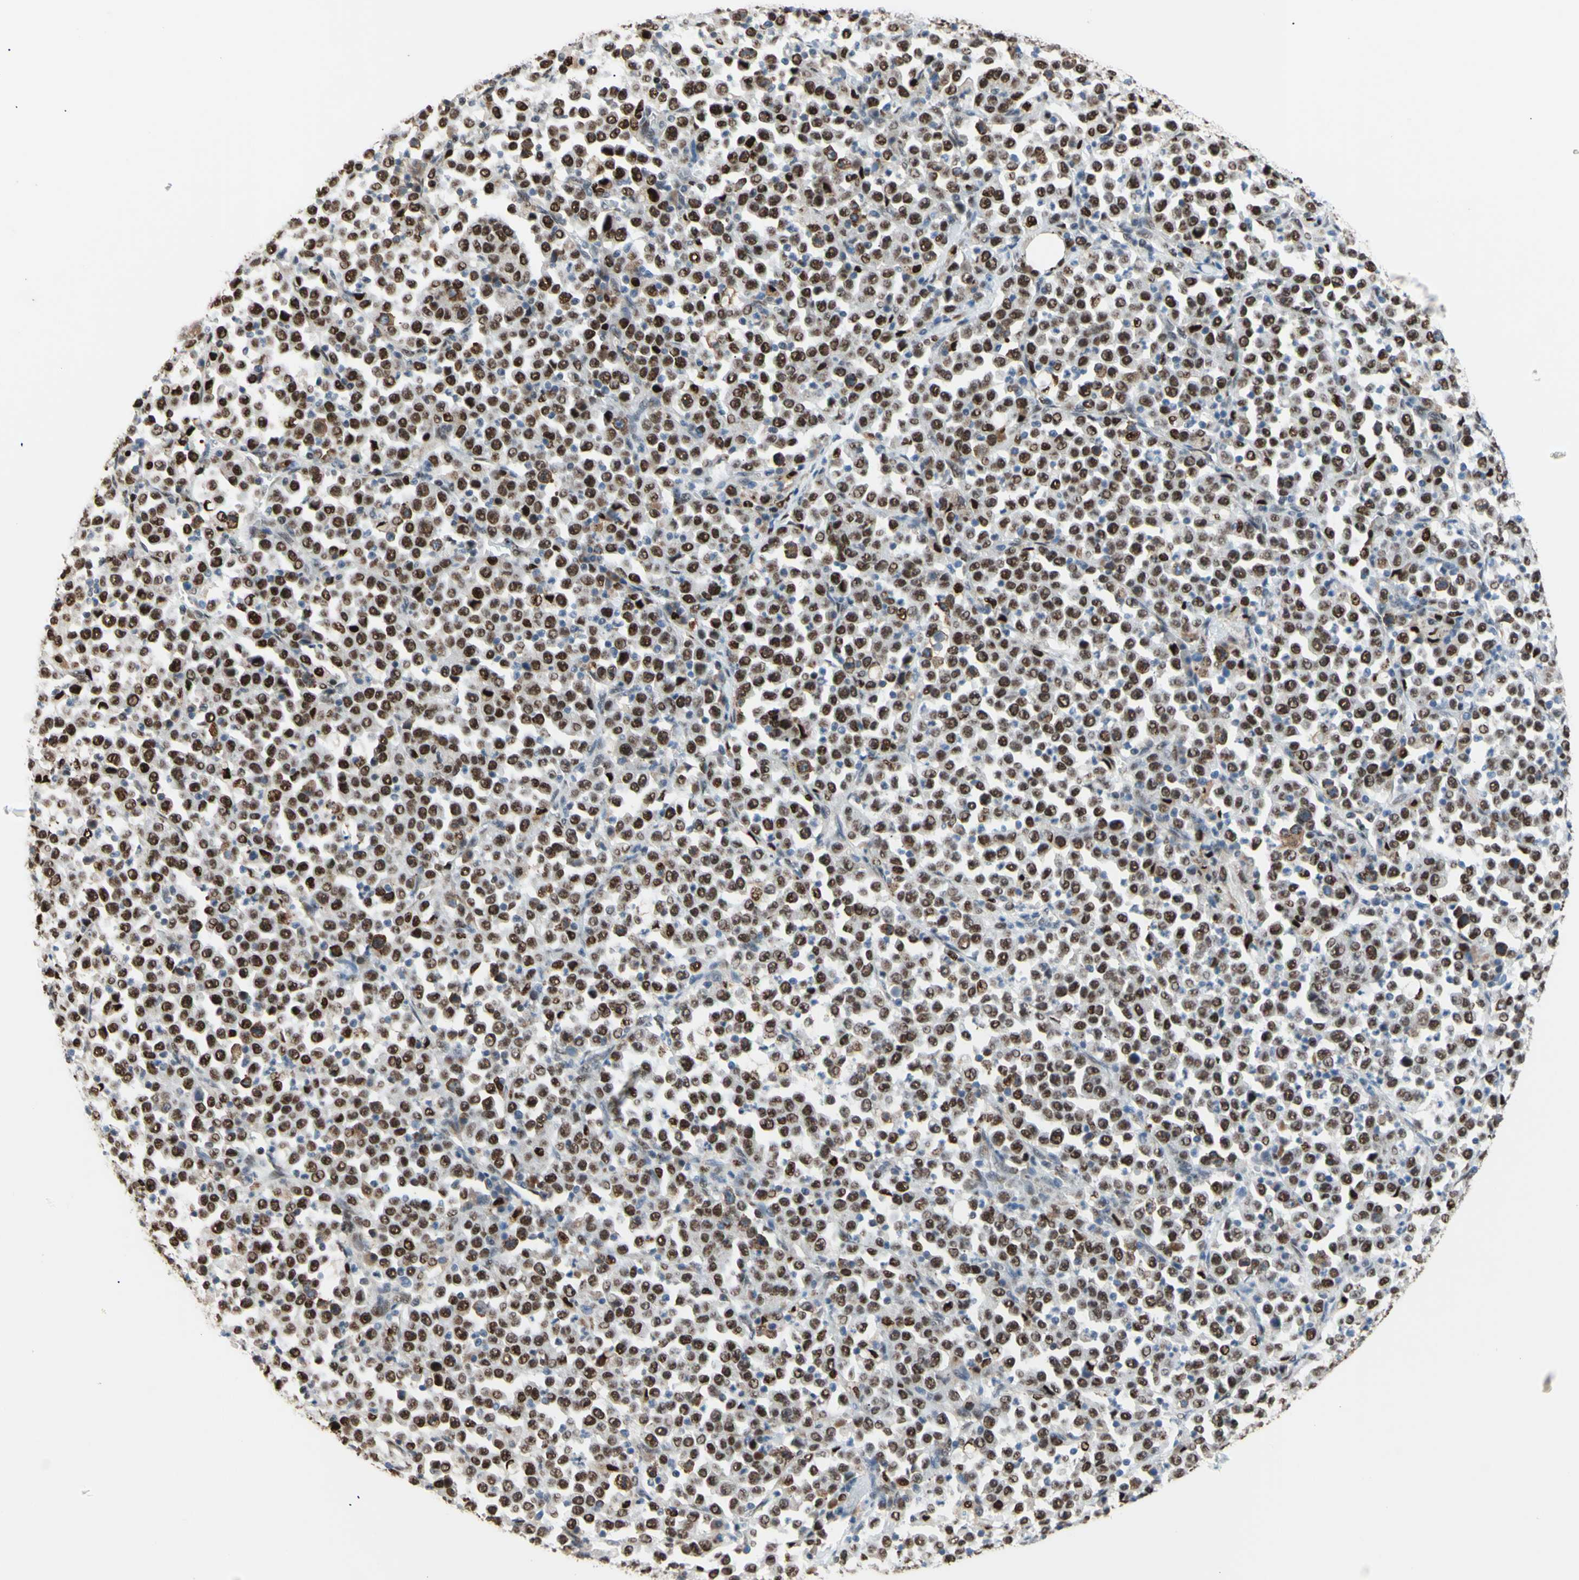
{"staining": {"intensity": "strong", "quantity": ">75%", "location": "nuclear"}, "tissue": "stomach cancer", "cell_type": "Tumor cells", "image_type": "cancer", "snomed": [{"axis": "morphology", "description": "Normal tissue, NOS"}, {"axis": "morphology", "description": "Adenocarcinoma, NOS"}, {"axis": "topography", "description": "Stomach, upper"}, {"axis": "topography", "description": "Stomach"}], "caption": "This photomicrograph reveals immunohistochemistry (IHC) staining of human stomach cancer (adenocarcinoma), with high strong nuclear staining in about >75% of tumor cells.", "gene": "EED", "patient": {"sex": "male", "age": 59}}